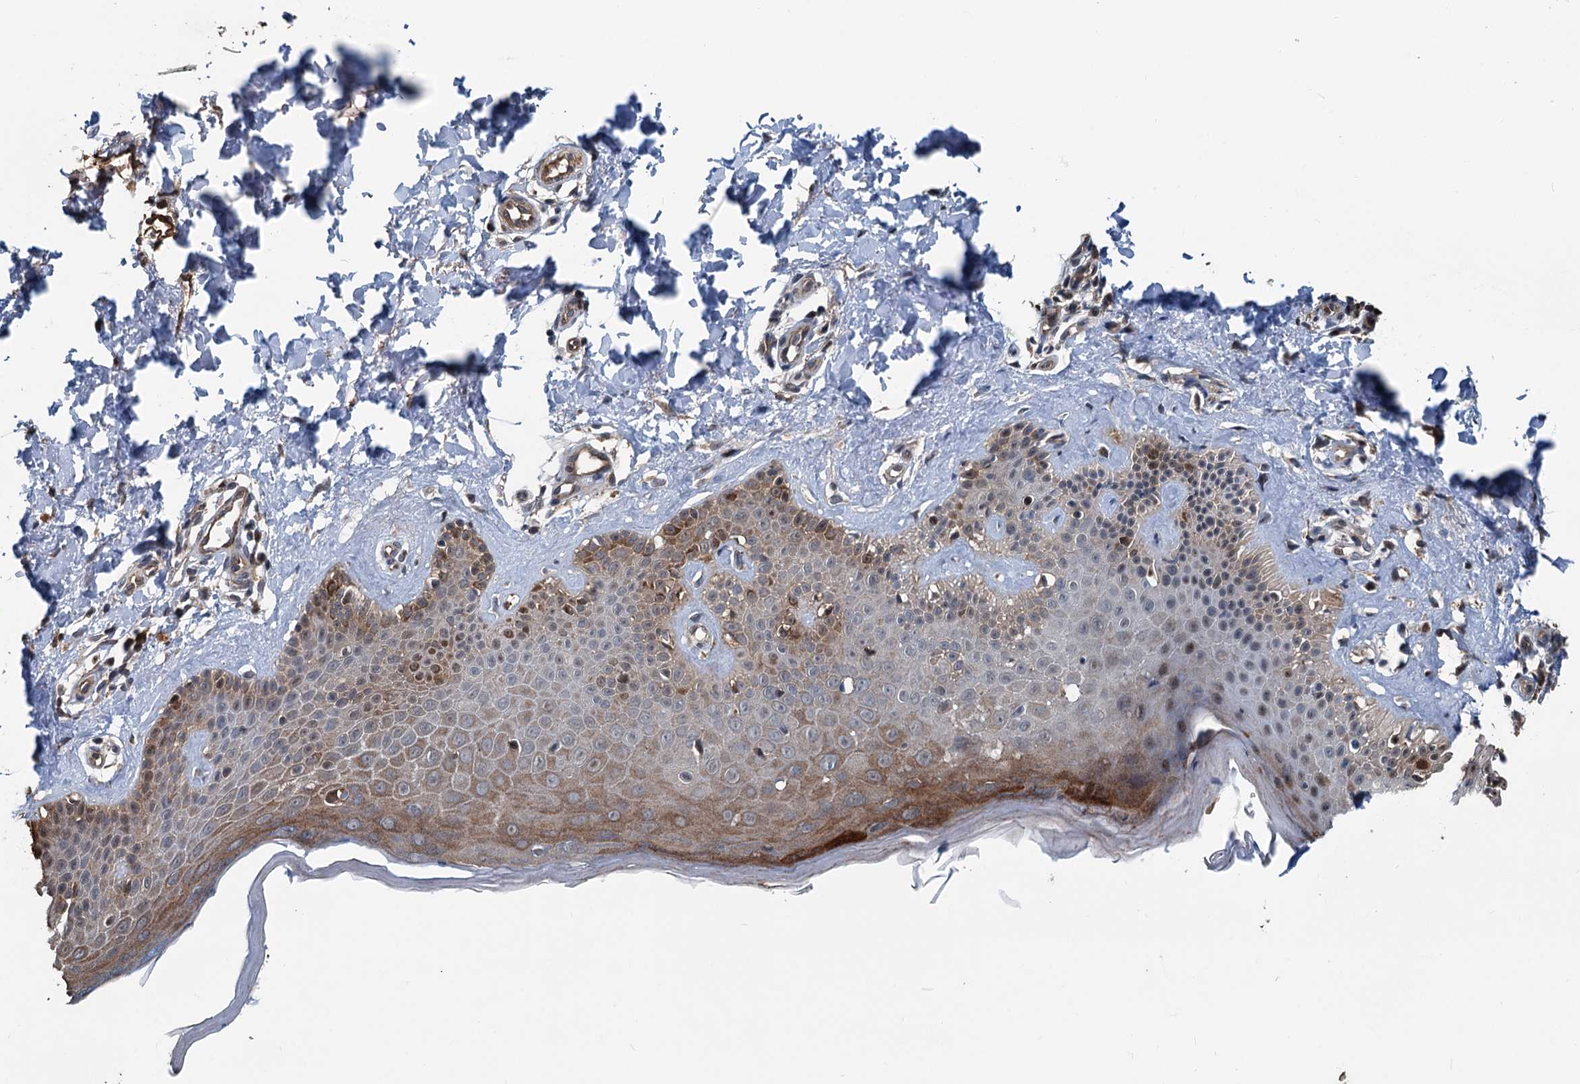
{"staining": {"intensity": "weak", "quantity": ">75%", "location": "cytoplasmic/membranous"}, "tissue": "skin", "cell_type": "Fibroblasts", "image_type": "normal", "snomed": [{"axis": "morphology", "description": "Normal tissue, NOS"}, {"axis": "topography", "description": "Skin"}], "caption": "Immunohistochemical staining of benign skin exhibits low levels of weak cytoplasmic/membranous staining in about >75% of fibroblasts. The protein of interest is shown in brown color, while the nuclei are stained blue.", "gene": "TEDC1", "patient": {"sex": "male", "age": 52}}